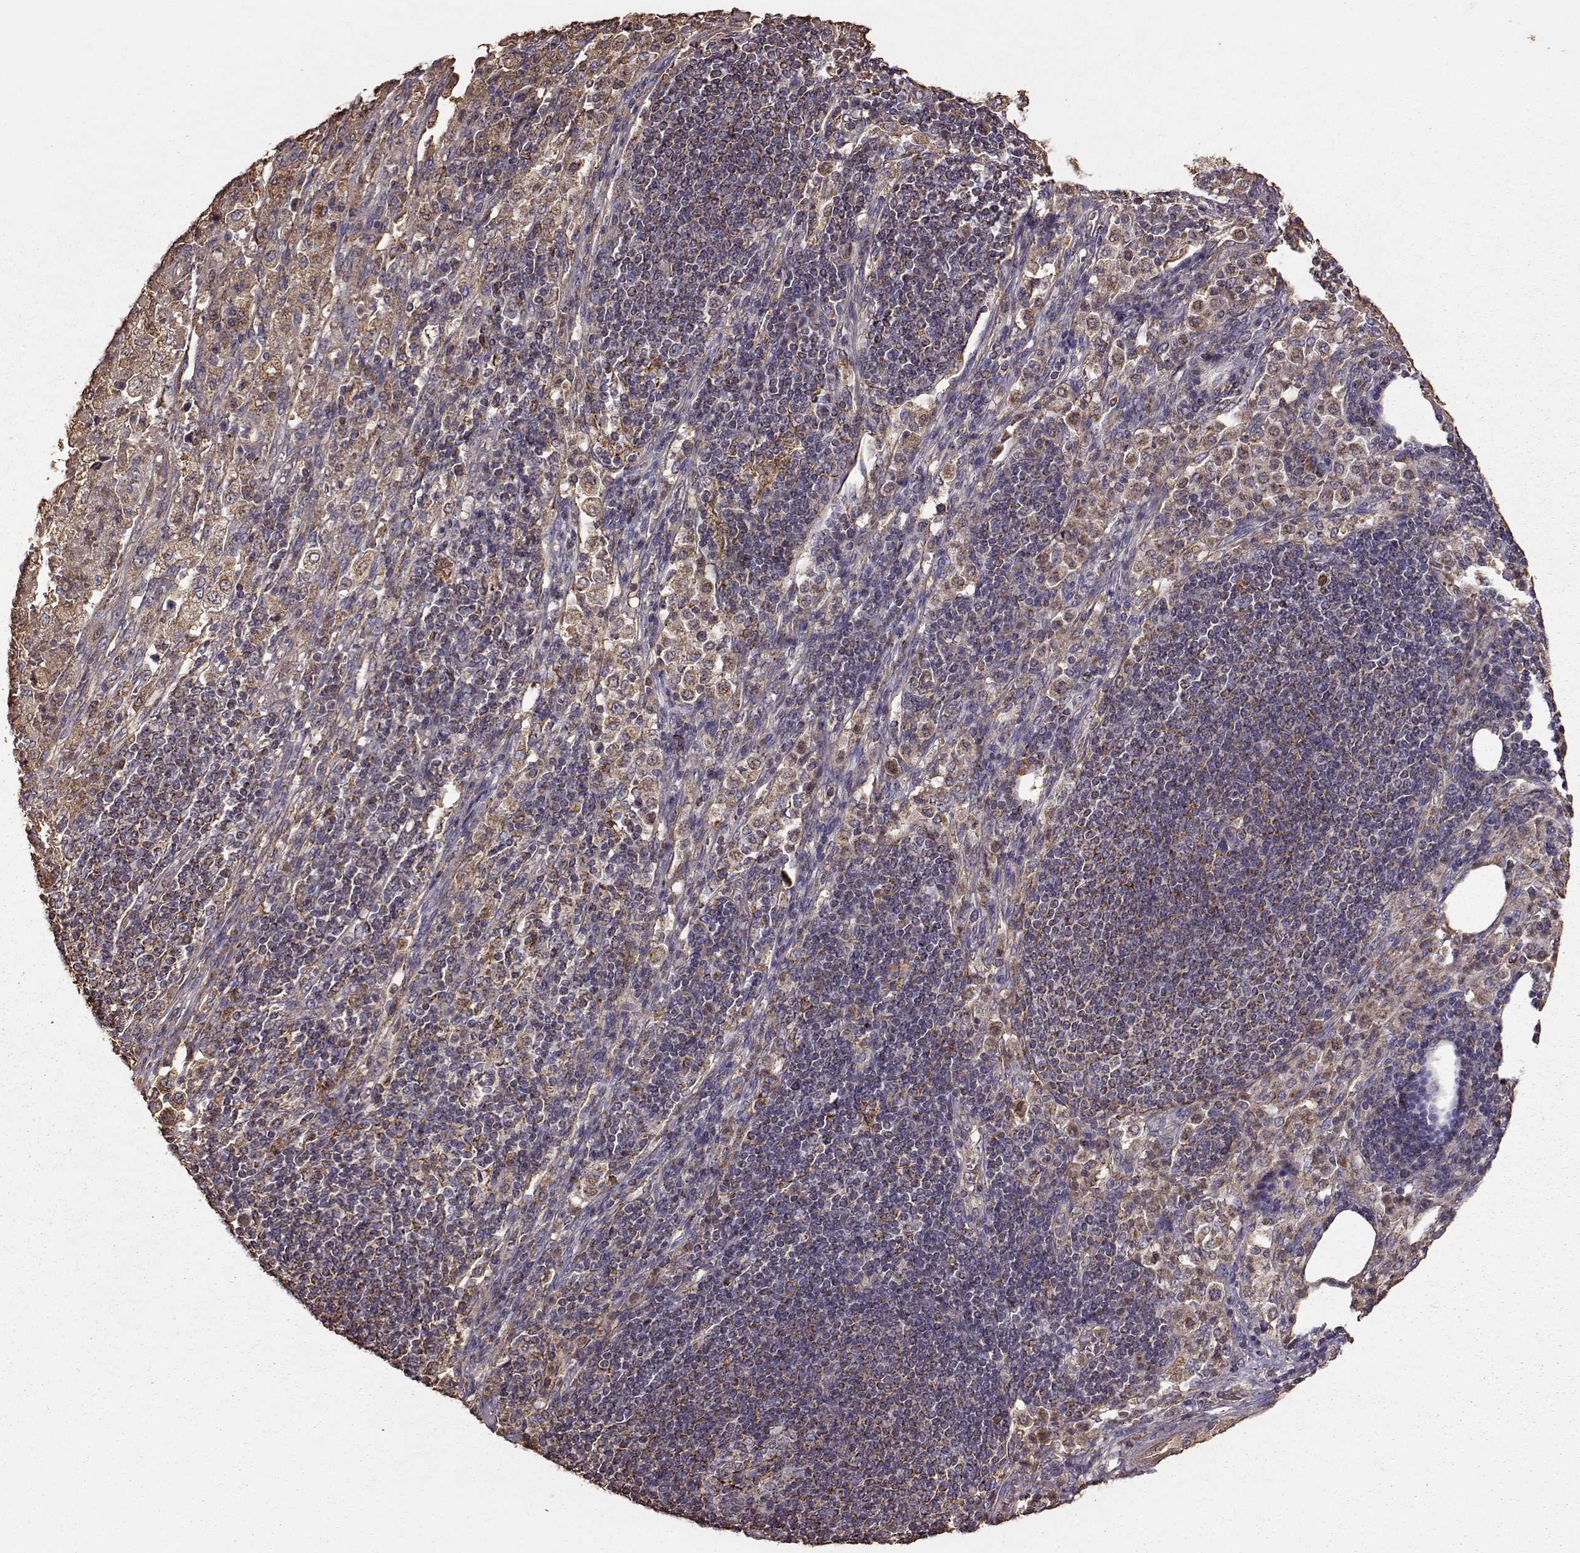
{"staining": {"intensity": "strong", "quantity": ">75%", "location": "cytoplasmic/membranous"}, "tissue": "pancreatic cancer", "cell_type": "Tumor cells", "image_type": "cancer", "snomed": [{"axis": "morphology", "description": "Adenocarcinoma, NOS"}, {"axis": "topography", "description": "Pancreas"}], "caption": "A brown stain shows strong cytoplasmic/membranous positivity of a protein in human adenocarcinoma (pancreatic) tumor cells. (Brightfield microscopy of DAB IHC at high magnification).", "gene": "PTGES2", "patient": {"sex": "female", "age": 61}}